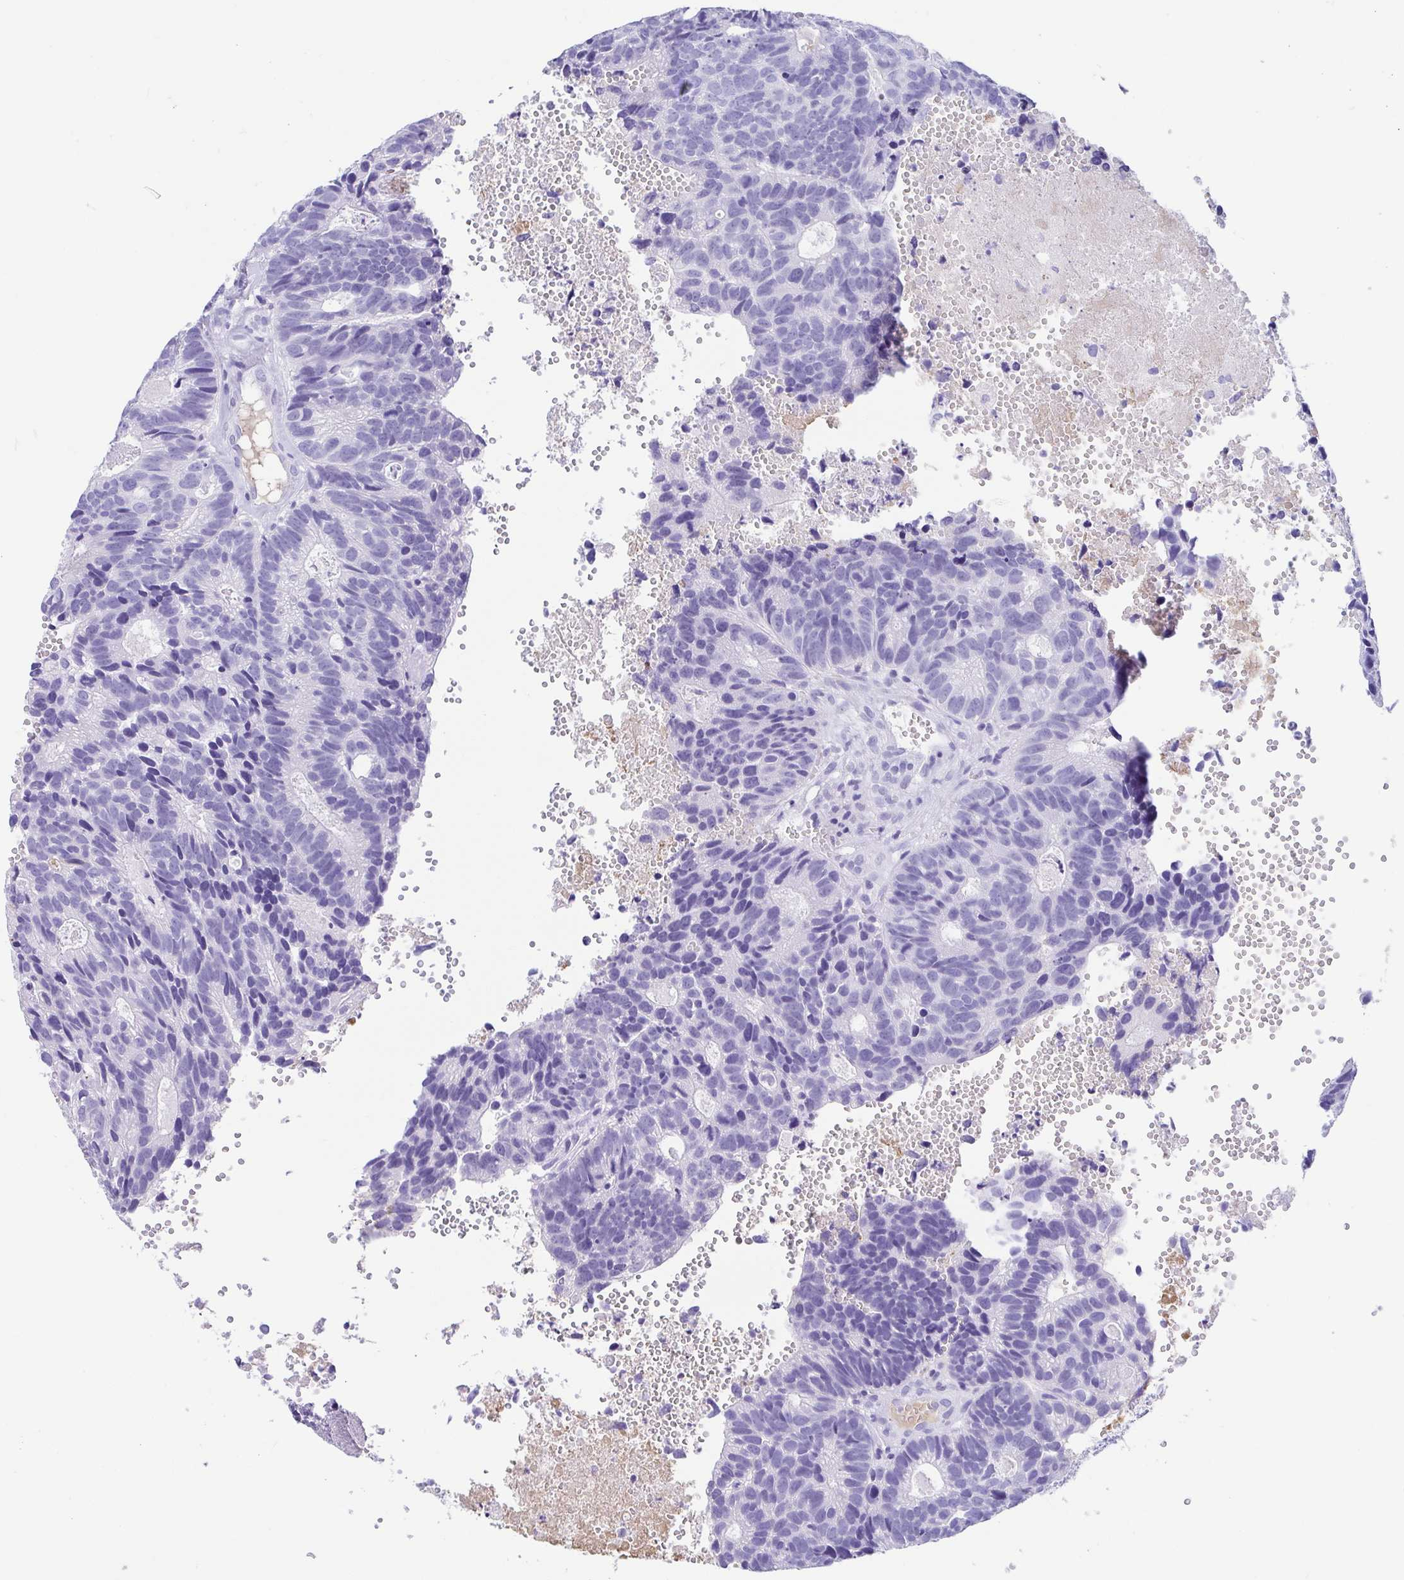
{"staining": {"intensity": "negative", "quantity": "none", "location": "none"}, "tissue": "head and neck cancer", "cell_type": "Tumor cells", "image_type": "cancer", "snomed": [{"axis": "morphology", "description": "Adenocarcinoma, NOS"}, {"axis": "topography", "description": "Head-Neck"}], "caption": "Tumor cells are negative for protein expression in human head and neck cancer. (DAB (3,3'-diaminobenzidine) IHC visualized using brightfield microscopy, high magnification).", "gene": "GKN1", "patient": {"sex": "male", "age": 62}}